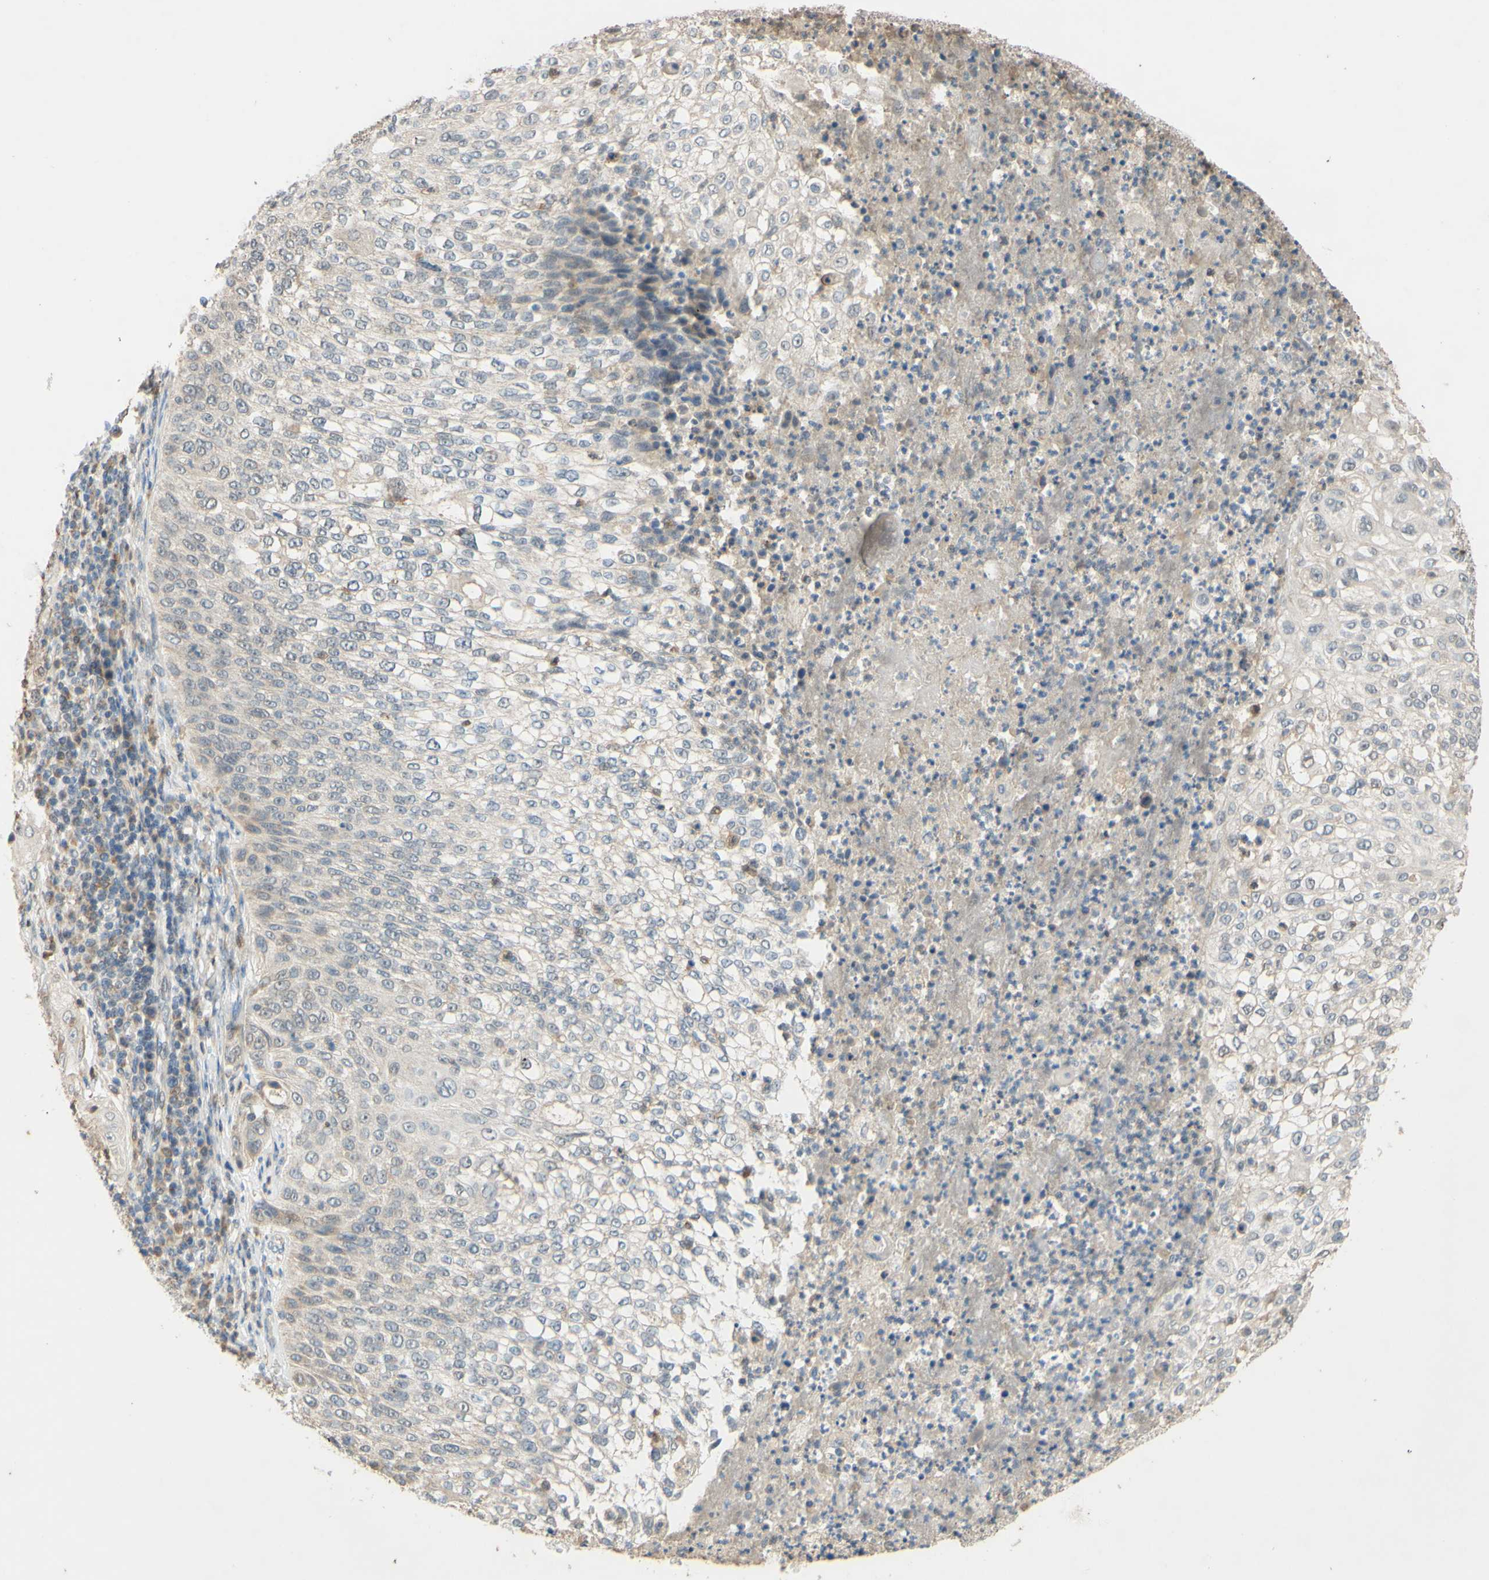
{"staining": {"intensity": "weak", "quantity": "25%-75%", "location": "cytoplasmic/membranous"}, "tissue": "lung cancer", "cell_type": "Tumor cells", "image_type": "cancer", "snomed": [{"axis": "morphology", "description": "Inflammation, NOS"}, {"axis": "morphology", "description": "Squamous cell carcinoma, NOS"}, {"axis": "topography", "description": "Lymph node"}, {"axis": "topography", "description": "Soft tissue"}, {"axis": "topography", "description": "Lung"}], "caption": "Lung cancer tissue displays weak cytoplasmic/membranous expression in about 25%-75% of tumor cells, visualized by immunohistochemistry.", "gene": "GATA1", "patient": {"sex": "male", "age": 66}}